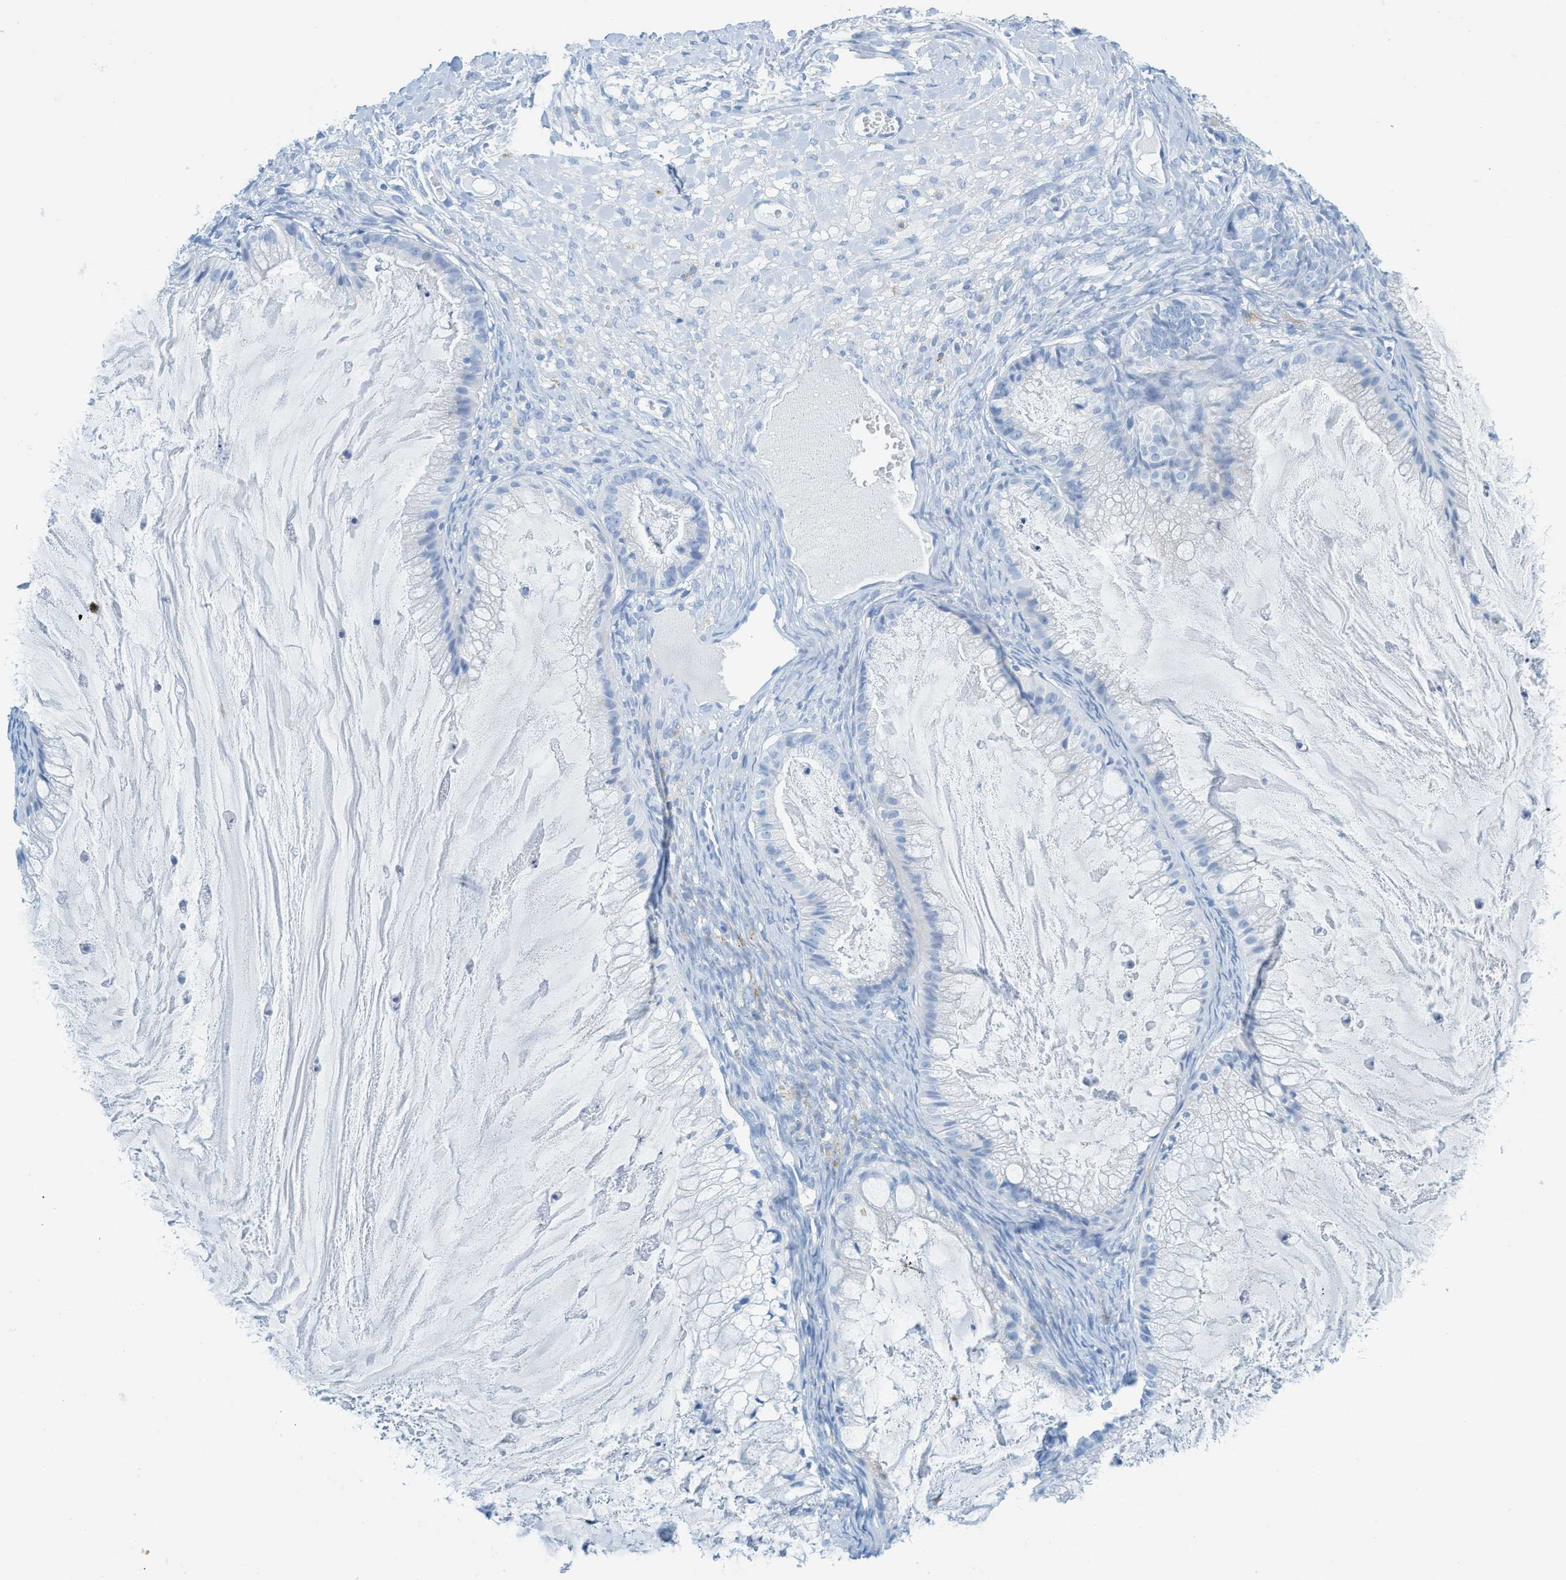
{"staining": {"intensity": "negative", "quantity": "none", "location": "none"}, "tissue": "ovarian cancer", "cell_type": "Tumor cells", "image_type": "cancer", "snomed": [{"axis": "morphology", "description": "Cystadenocarcinoma, mucinous, NOS"}, {"axis": "topography", "description": "Ovary"}], "caption": "Protein analysis of ovarian mucinous cystadenocarcinoma shows no significant staining in tumor cells.", "gene": "C21orf62", "patient": {"sex": "female", "age": 57}}